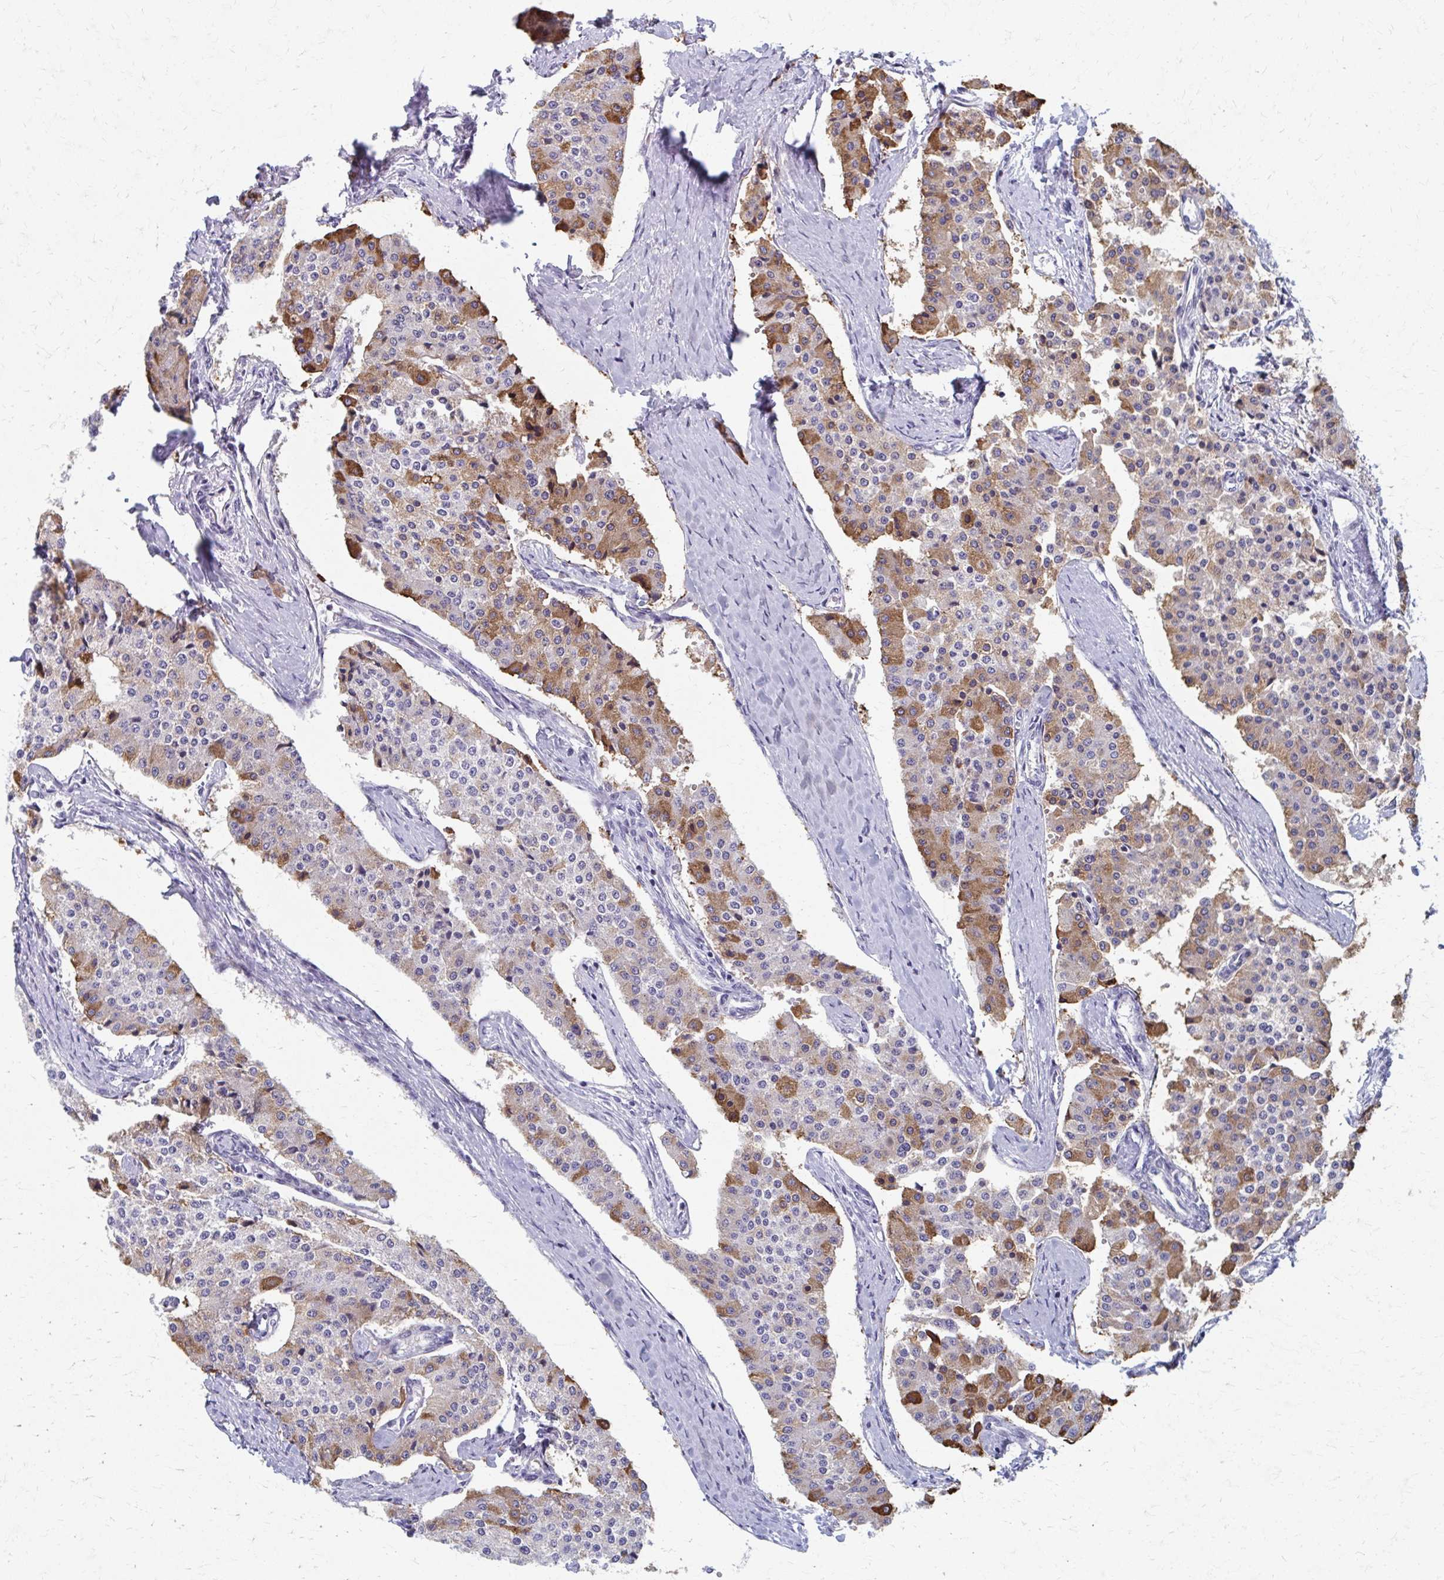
{"staining": {"intensity": "moderate", "quantity": "25%-75%", "location": "cytoplasmic/membranous"}, "tissue": "carcinoid", "cell_type": "Tumor cells", "image_type": "cancer", "snomed": [{"axis": "morphology", "description": "Carcinoid, malignant, NOS"}, {"axis": "topography", "description": "Colon"}], "caption": "Malignant carcinoid tissue exhibits moderate cytoplasmic/membranous expression in about 25%-75% of tumor cells, visualized by immunohistochemistry. Using DAB (3,3'-diaminobenzidine) (brown) and hematoxylin (blue) stains, captured at high magnification using brightfield microscopy.", "gene": "ABHD16B", "patient": {"sex": "female", "age": 52}}